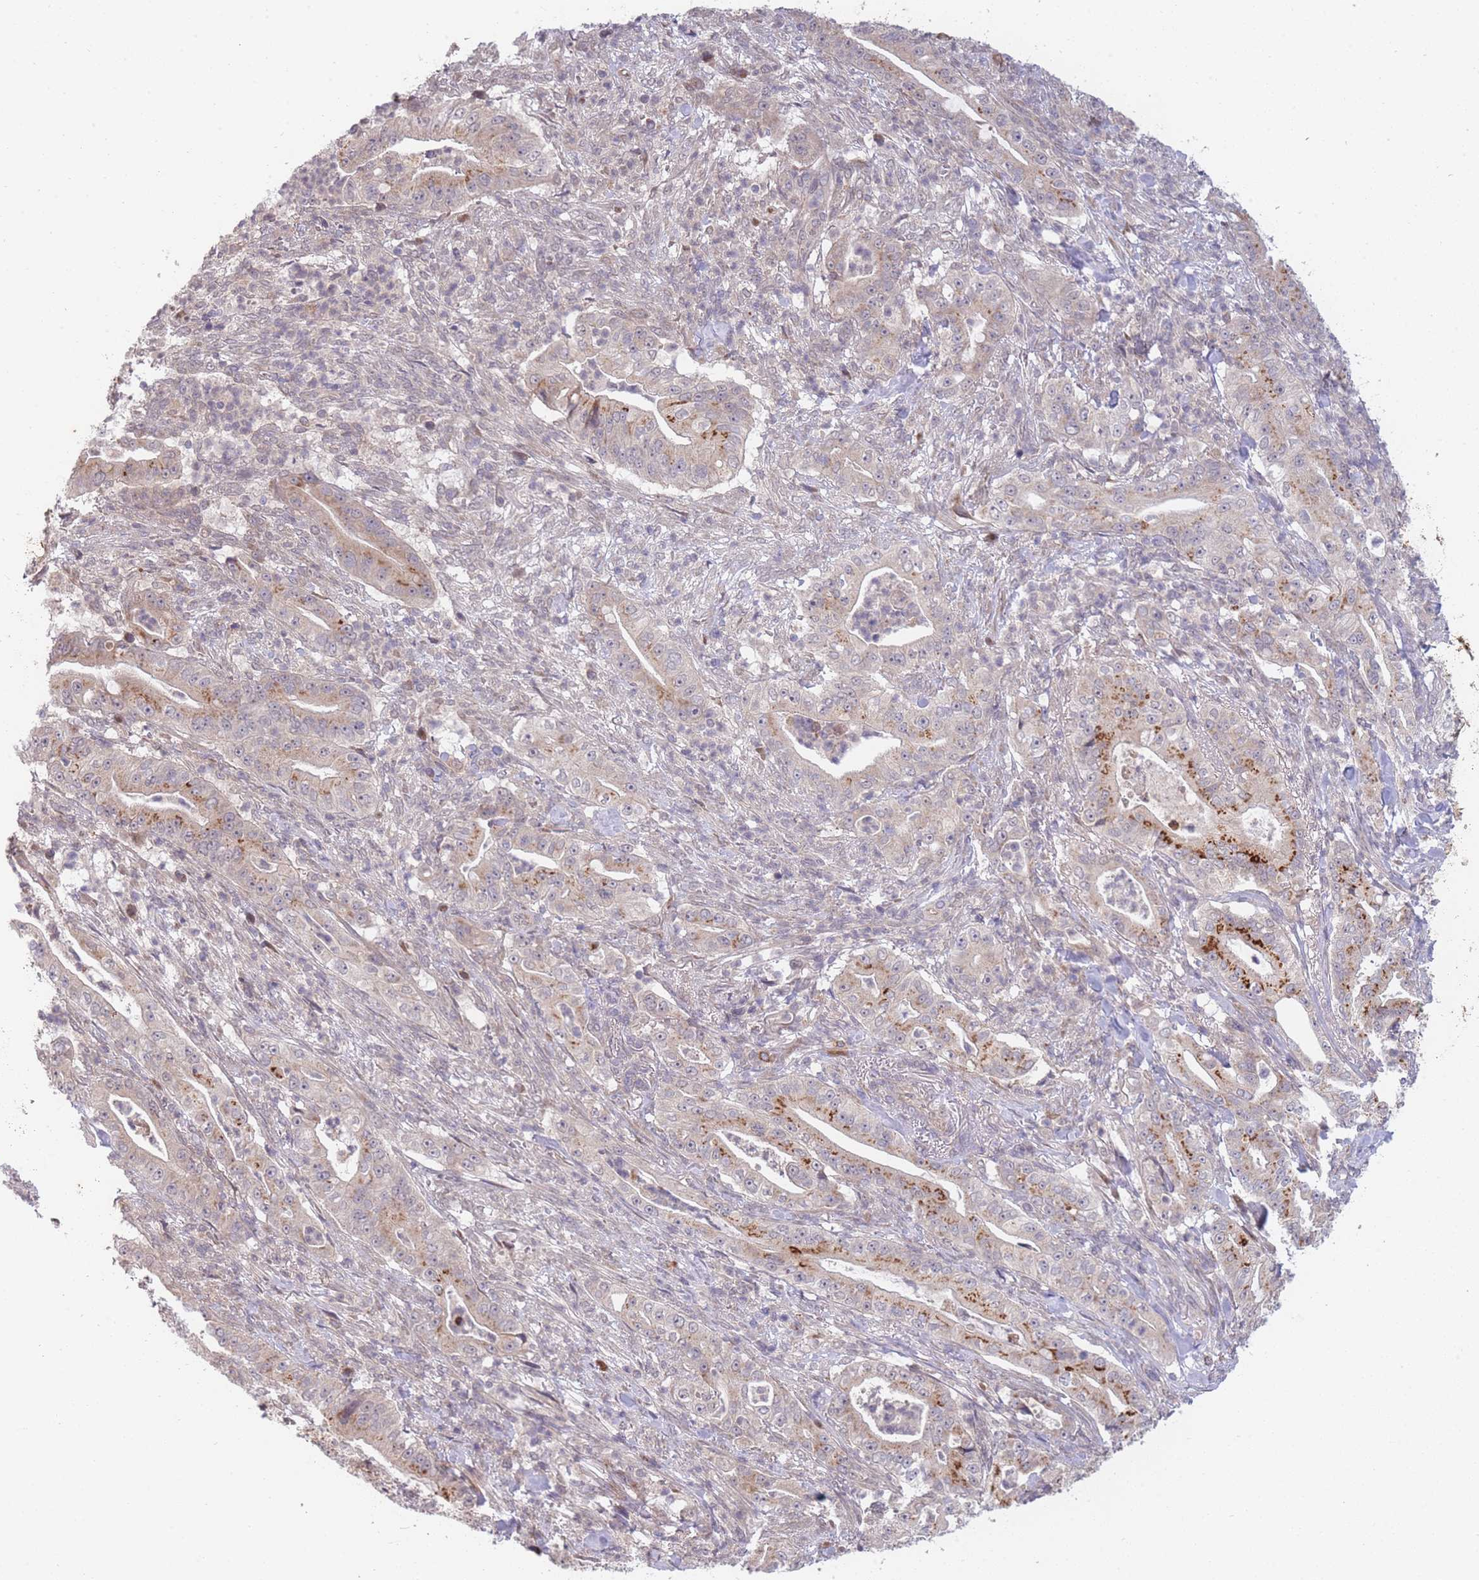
{"staining": {"intensity": "strong", "quantity": "25%-75%", "location": "cytoplasmic/membranous"}, "tissue": "pancreatic cancer", "cell_type": "Tumor cells", "image_type": "cancer", "snomed": [{"axis": "morphology", "description": "Adenocarcinoma, NOS"}, {"axis": "topography", "description": "Pancreas"}], "caption": "Brown immunohistochemical staining in pancreatic adenocarcinoma exhibits strong cytoplasmic/membranous positivity in about 25%-75% of tumor cells.", "gene": "SMC6", "patient": {"sex": "male", "age": 71}}